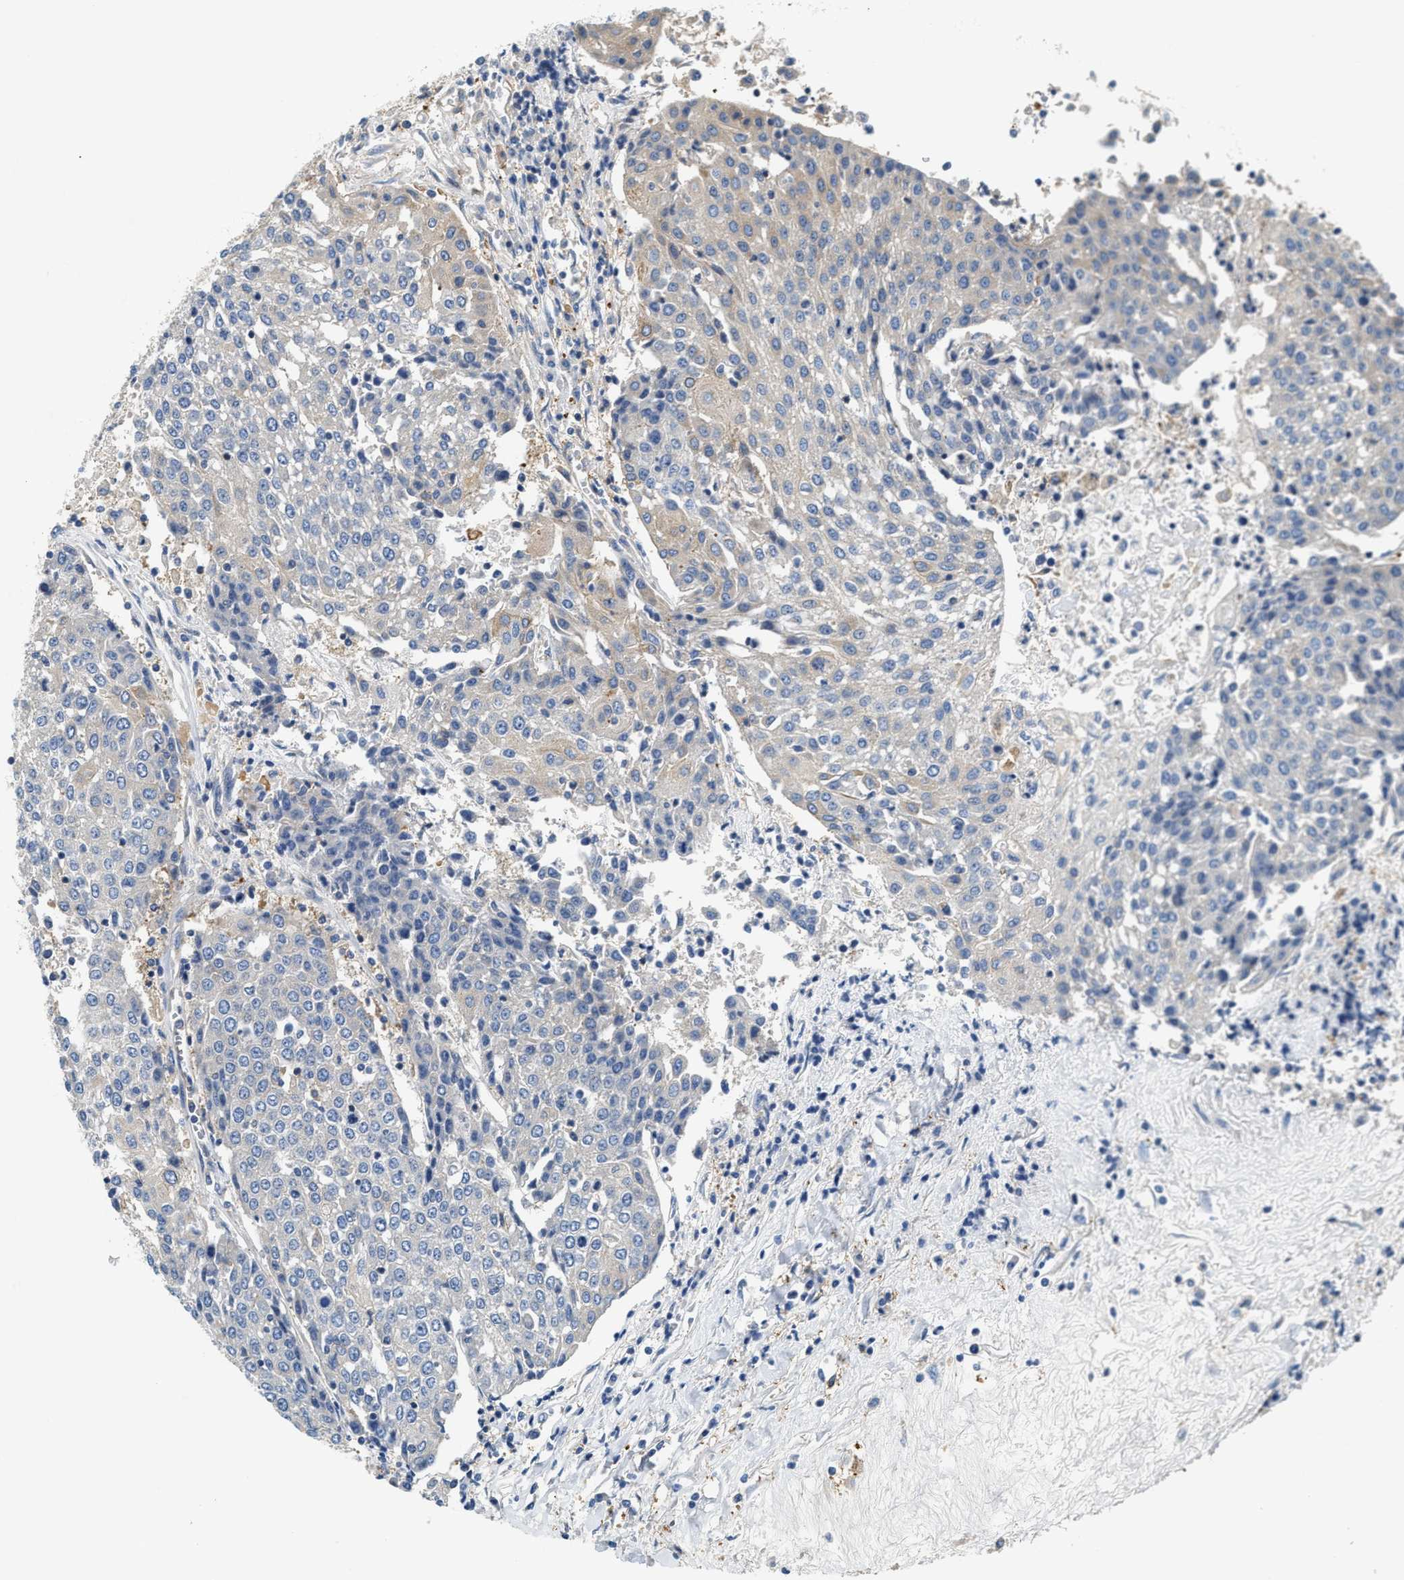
{"staining": {"intensity": "negative", "quantity": "none", "location": "none"}, "tissue": "urothelial cancer", "cell_type": "Tumor cells", "image_type": "cancer", "snomed": [{"axis": "morphology", "description": "Urothelial carcinoma, High grade"}, {"axis": "topography", "description": "Urinary bladder"}], "caption": "Tumor cells are negative for brown protein staining in urothelial cancer.", "gene": "NSUN7", "patient": {"sex": "female", "age": 85}}